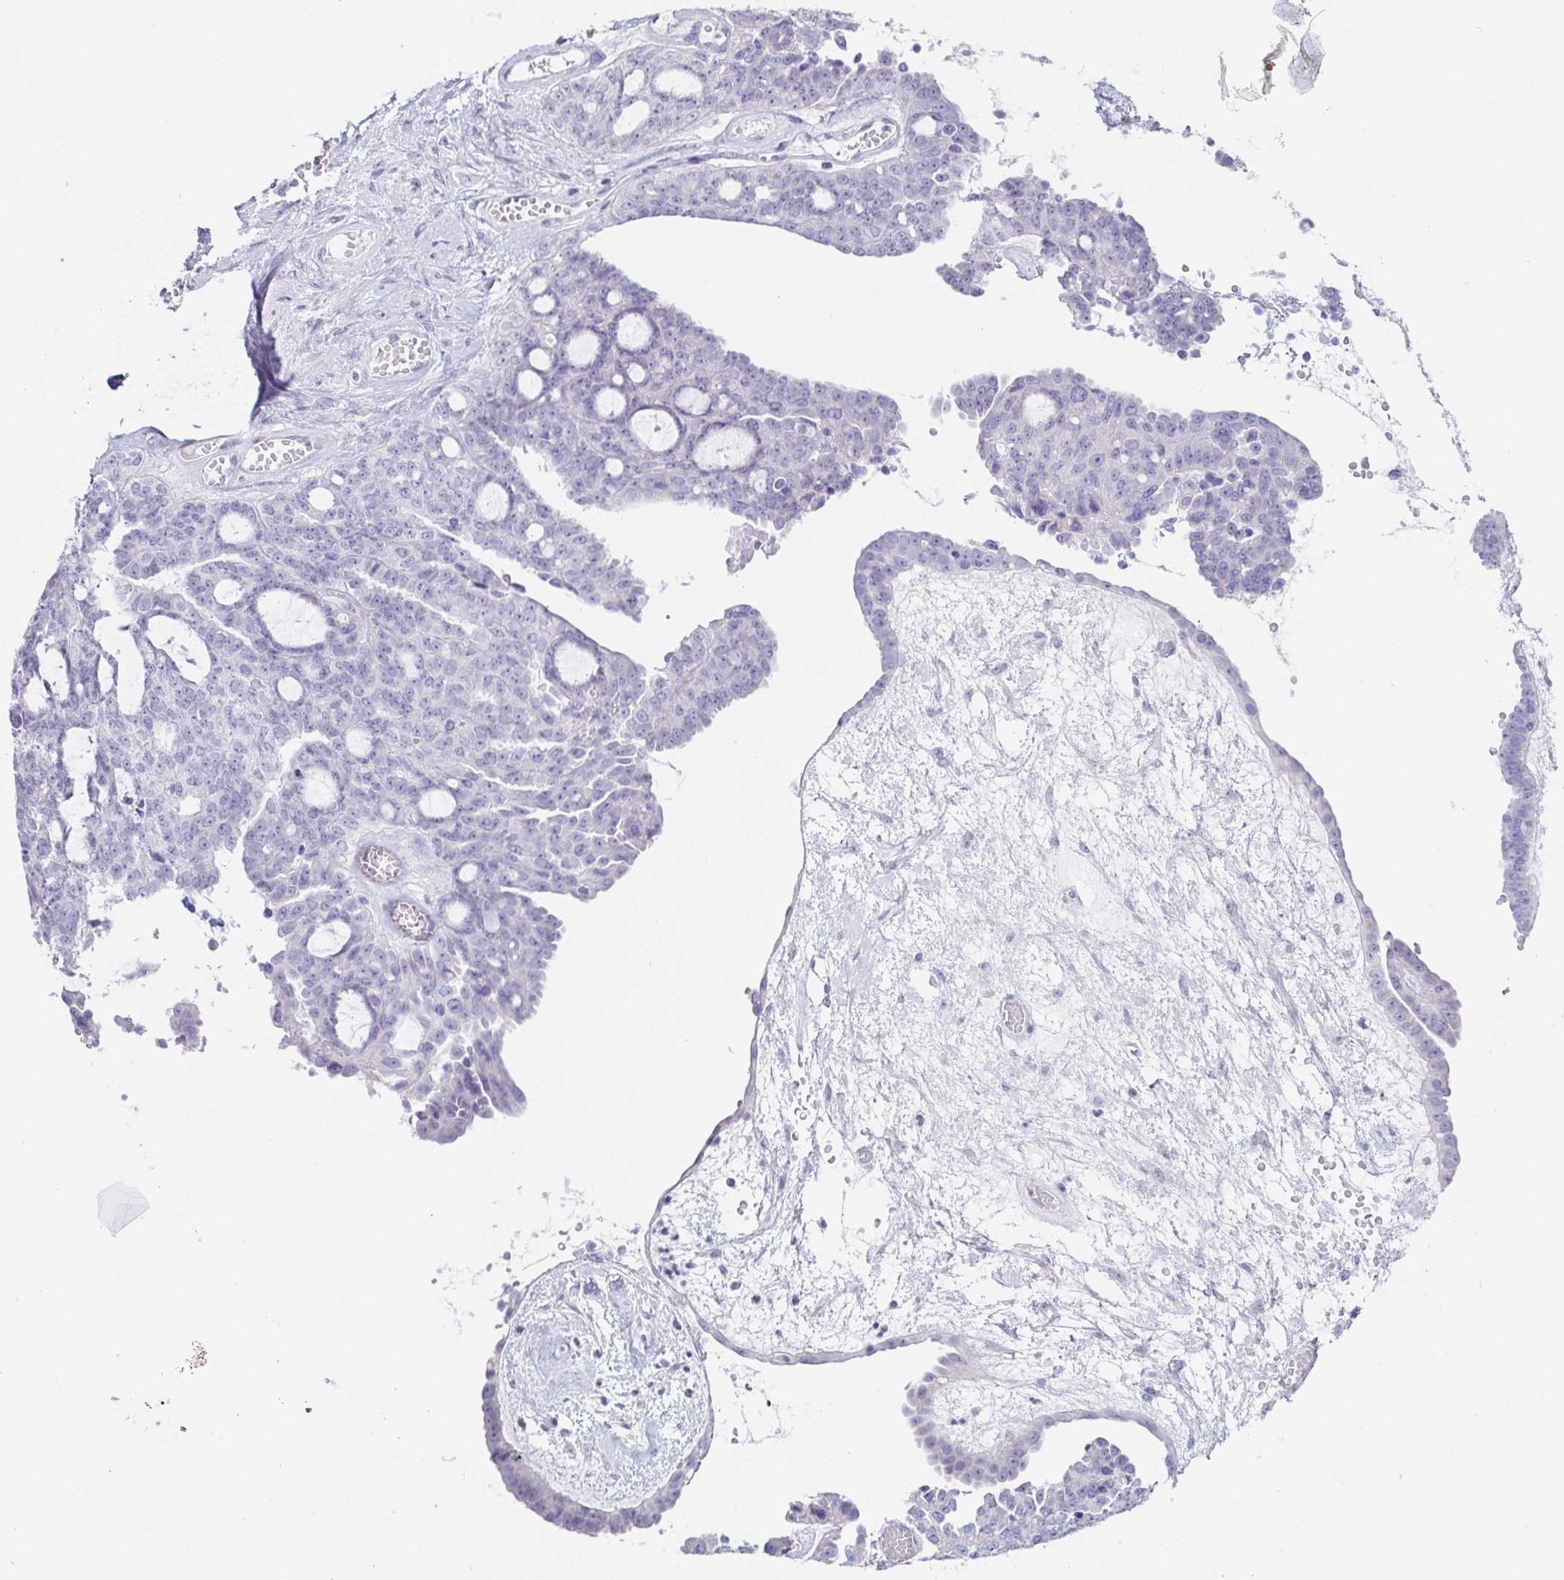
{"staining": {"intensity": "negative", "quantity": "none", "location": "none"}, "tissue": "ovarian cancer", "cell_type": "Tumor cells", "image_type": "cancer", "snomed": [{"axis": "morphology", "description": "Cystadenocarcinoma, serous, NOS"}, {"axis": "topography", "description": "Ovary"}], "caption": "There is no significant staining in tumor cells of ovarian serous cystadenocarcinoma.", "gene": "HDGFL1", "patient": {"sex": "female", "age": 71}}